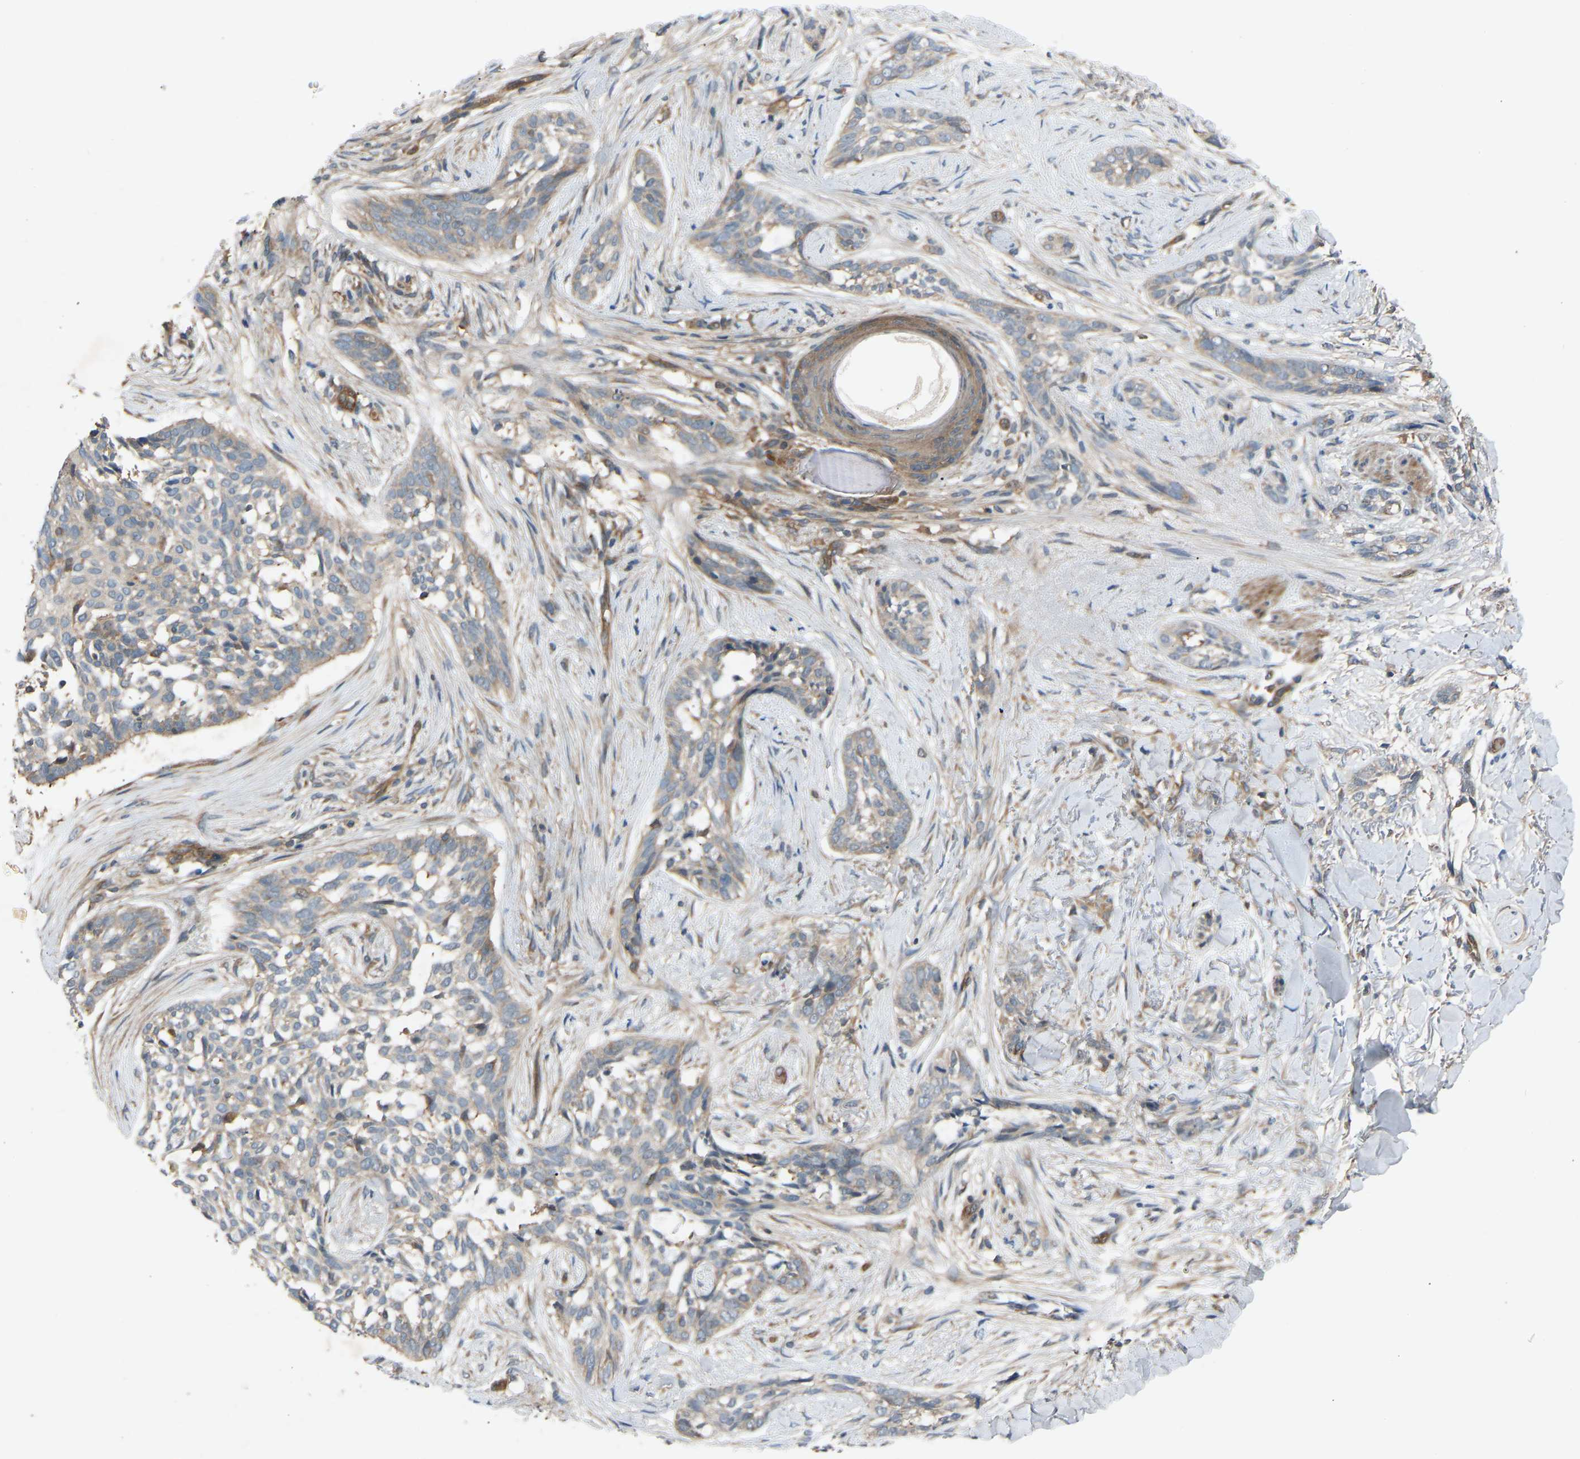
{"staining": {"intensity": "weak", "quantity": "<25%", "location": "cytoplasmic/membranous"}, "tissue": "skin cancer", "cell_type": "Tumor cells", "image_type": "cancer", "snomed": [{"axis": "morphology", "description": "Basal cell carcinoma"}, {"axis": "topography", "description": "Skin"}], "caption": "Skin cancer stained for a protein using IHC shows no staining tumor cells.", "gene": "GAS2L1", "patient": {"sex": "female", "age": 88}}